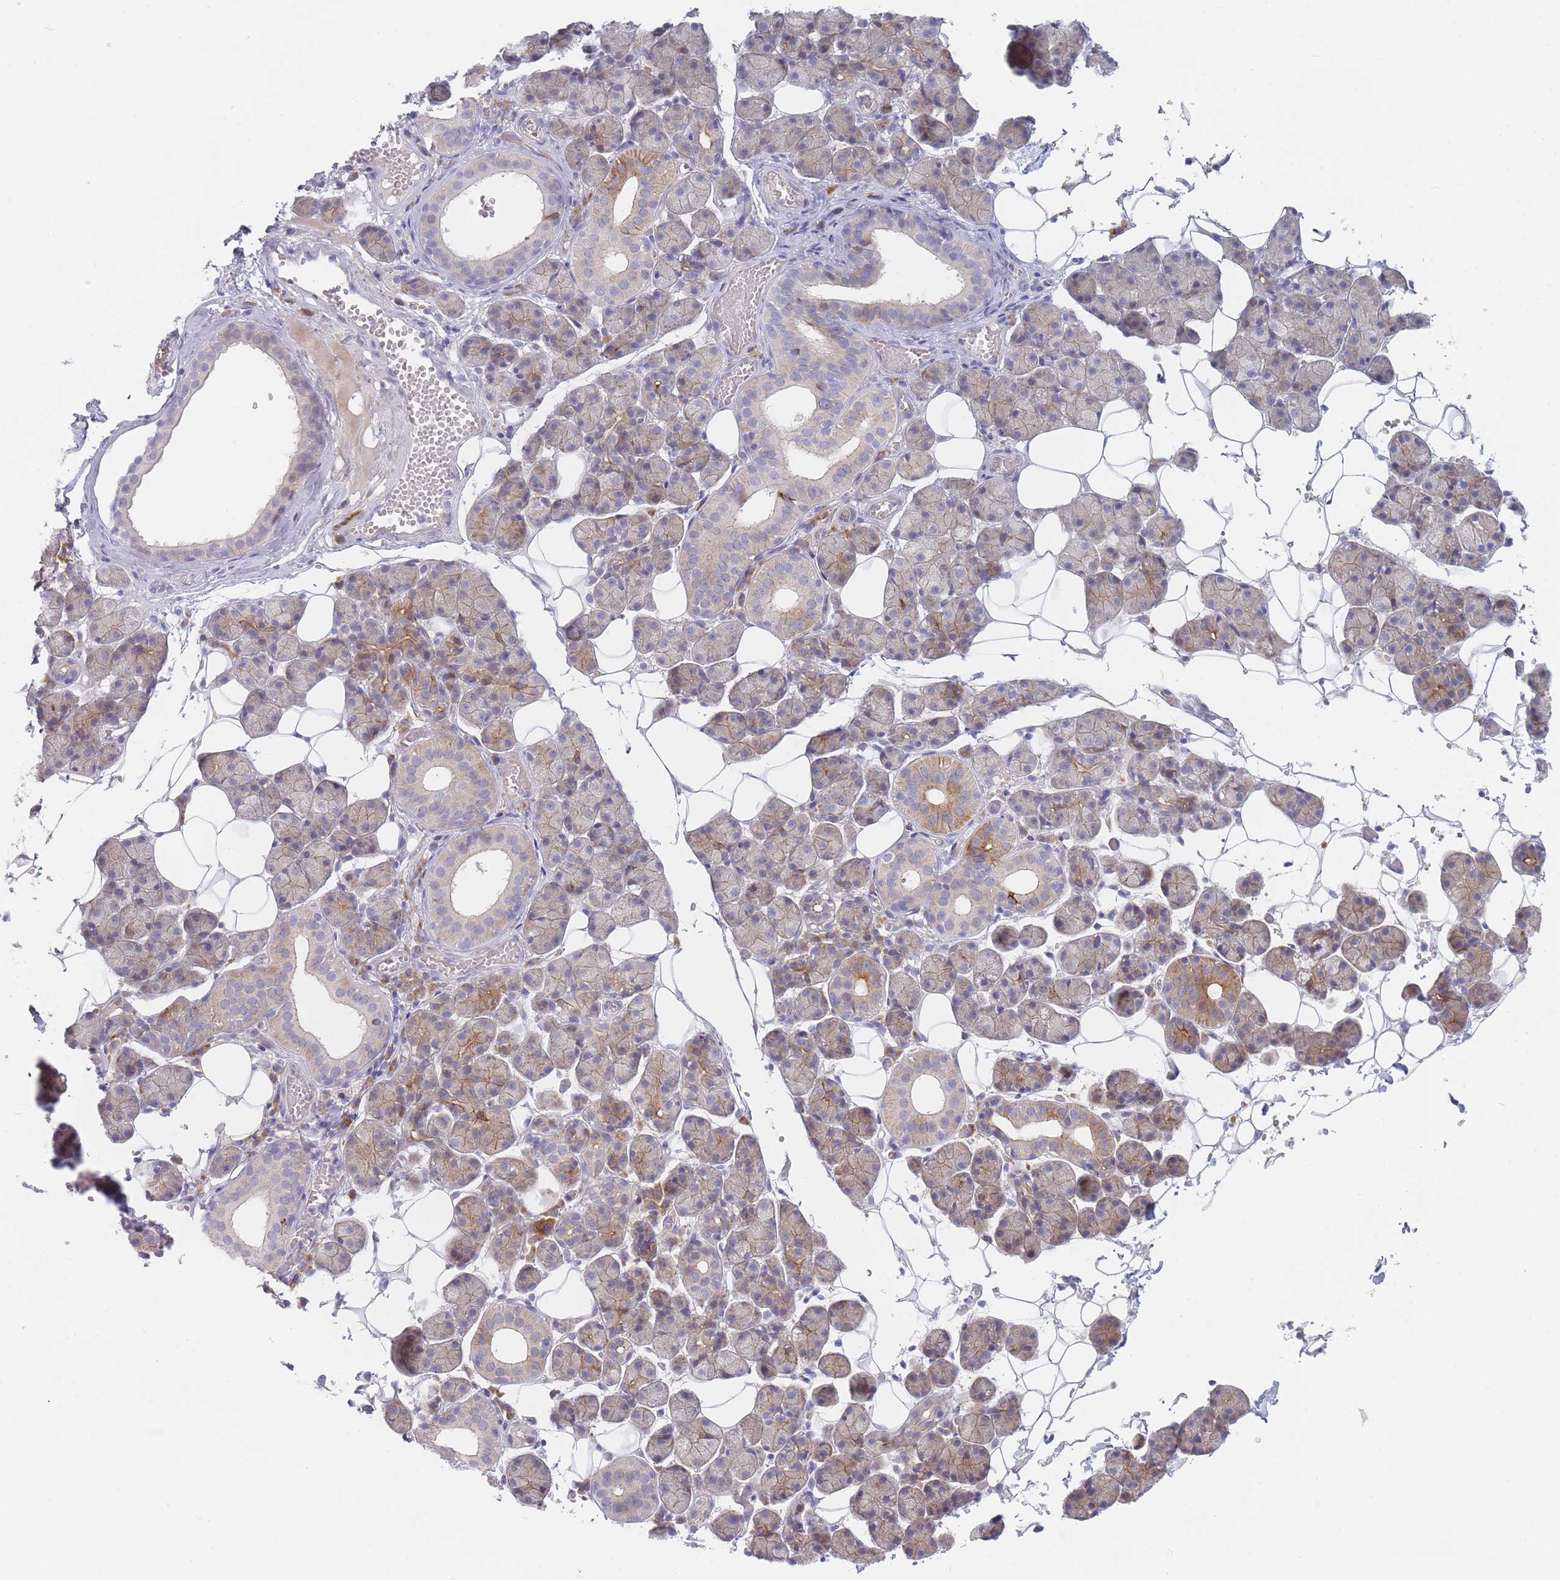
{"staining": {"intensity": "weak", "quantity": "25%-75%", "location": "cytoplasmic/membranous"}, "tissue": "salivary gland", "cell_type": "Glandular cells", "image_type": "normal", "snomed": [{"axis": "morphology", "description": "Normal tissue, NOS"}, {"axis": "topography", "description": "Salivary gland"}], "caption": "Normal salivary gland exhibits weak cytoplasmic/membranous staining in about 25%-75% of glandular cells.", "gene": "SPATS1", "patient": {"sex": "female", "age": 33}}